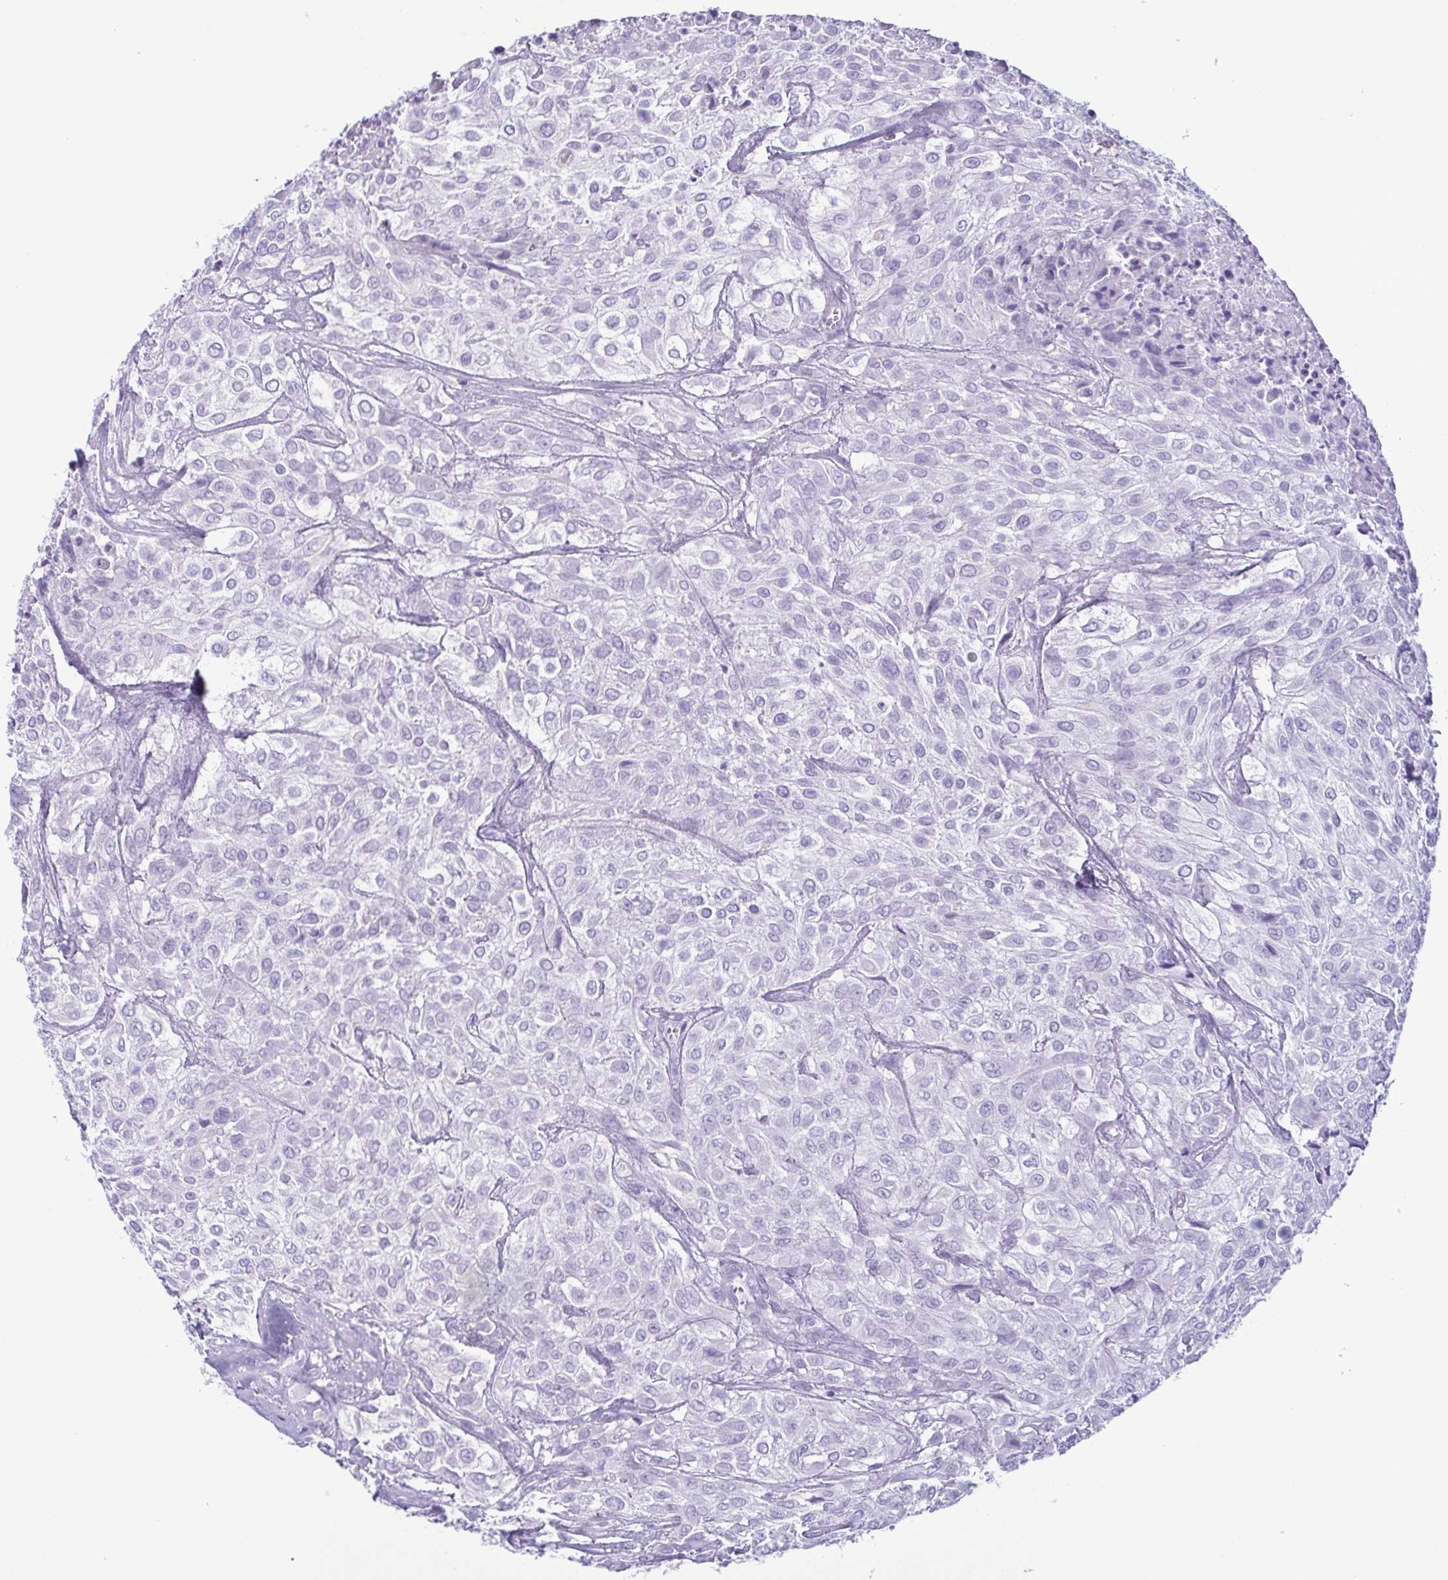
{"staining": {"intensity": "negative", "quantity": "none", "location": "none"}, "tissue": "urothelial cancer", "cell_type": "Tumor cells", "image_type": "cancer", "snomed": [{"axis": "morphology", "description": "Urothelial carcinoma, High grade"}, {"axis": "topography", "description": "Urinary bladder"}], "caption": "An immunohistochemistry (IHC) histopathology image of urothelial carcinoma (high-grade) is shown. There is no staining in tumor cells of urothelial carcinoma (high-grade).", "gene": "LTF", "patient": {"sex": "male", "age": 57}}